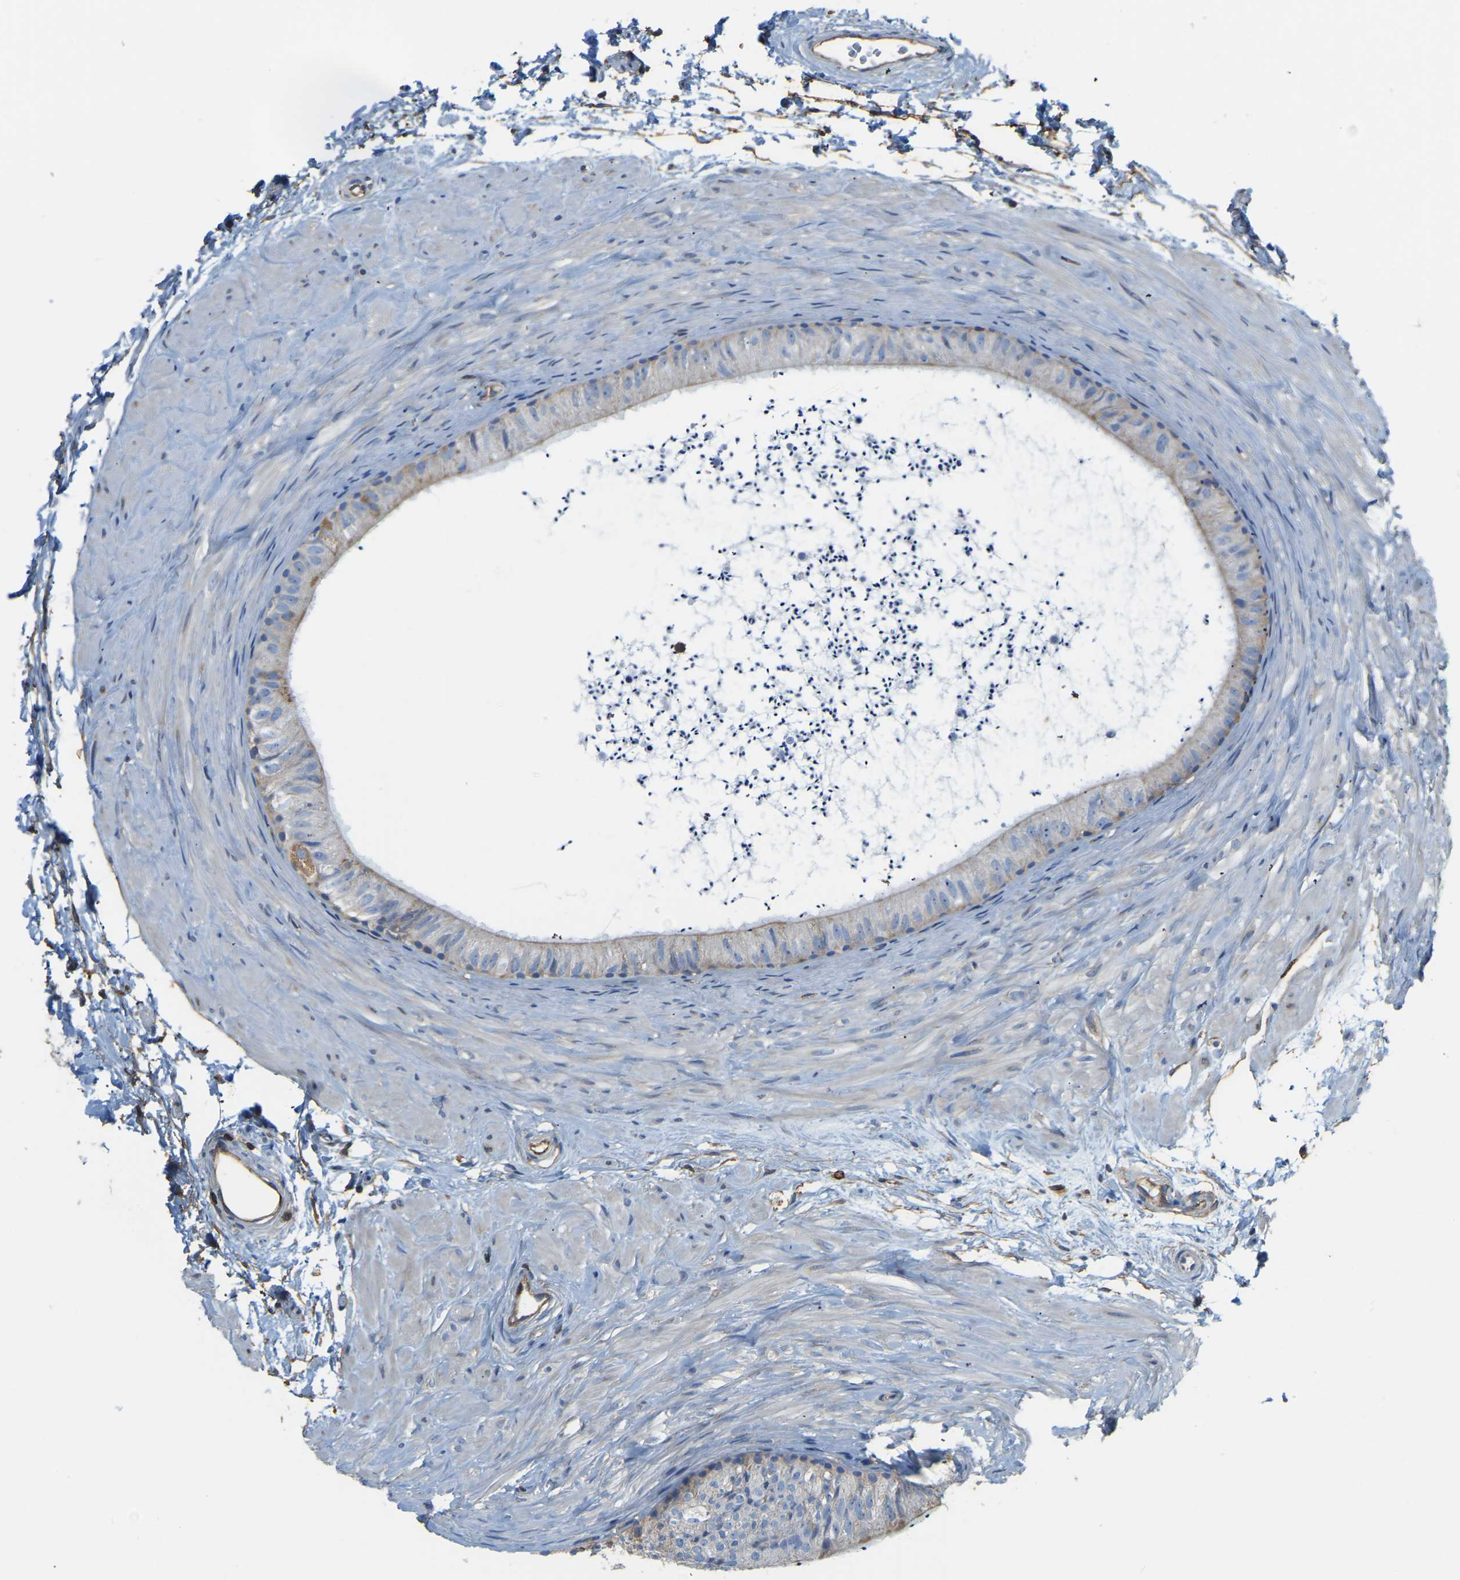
{"staining": {"intensity": "moderate", "quantity": "25%-75%", "location": "cytoplasmic/membranous"}, "tissue": "epididymis", "cell_type": "Glandular cells", "image_type": "normal", "snomed": [{"axis": "morphology", "description": "Normal tissue, NOS"}, {"axis": "topography", "description": "Epididymis"}], "caption": "Immunohistochemistry (IHC) of benign epididymis displays medium levels of moderate cytoplasmic/membranous staining in about 25%-75% of glandular cells.", "gene": "AHNAK", "patient": {"sex": "male", "age": 56}}